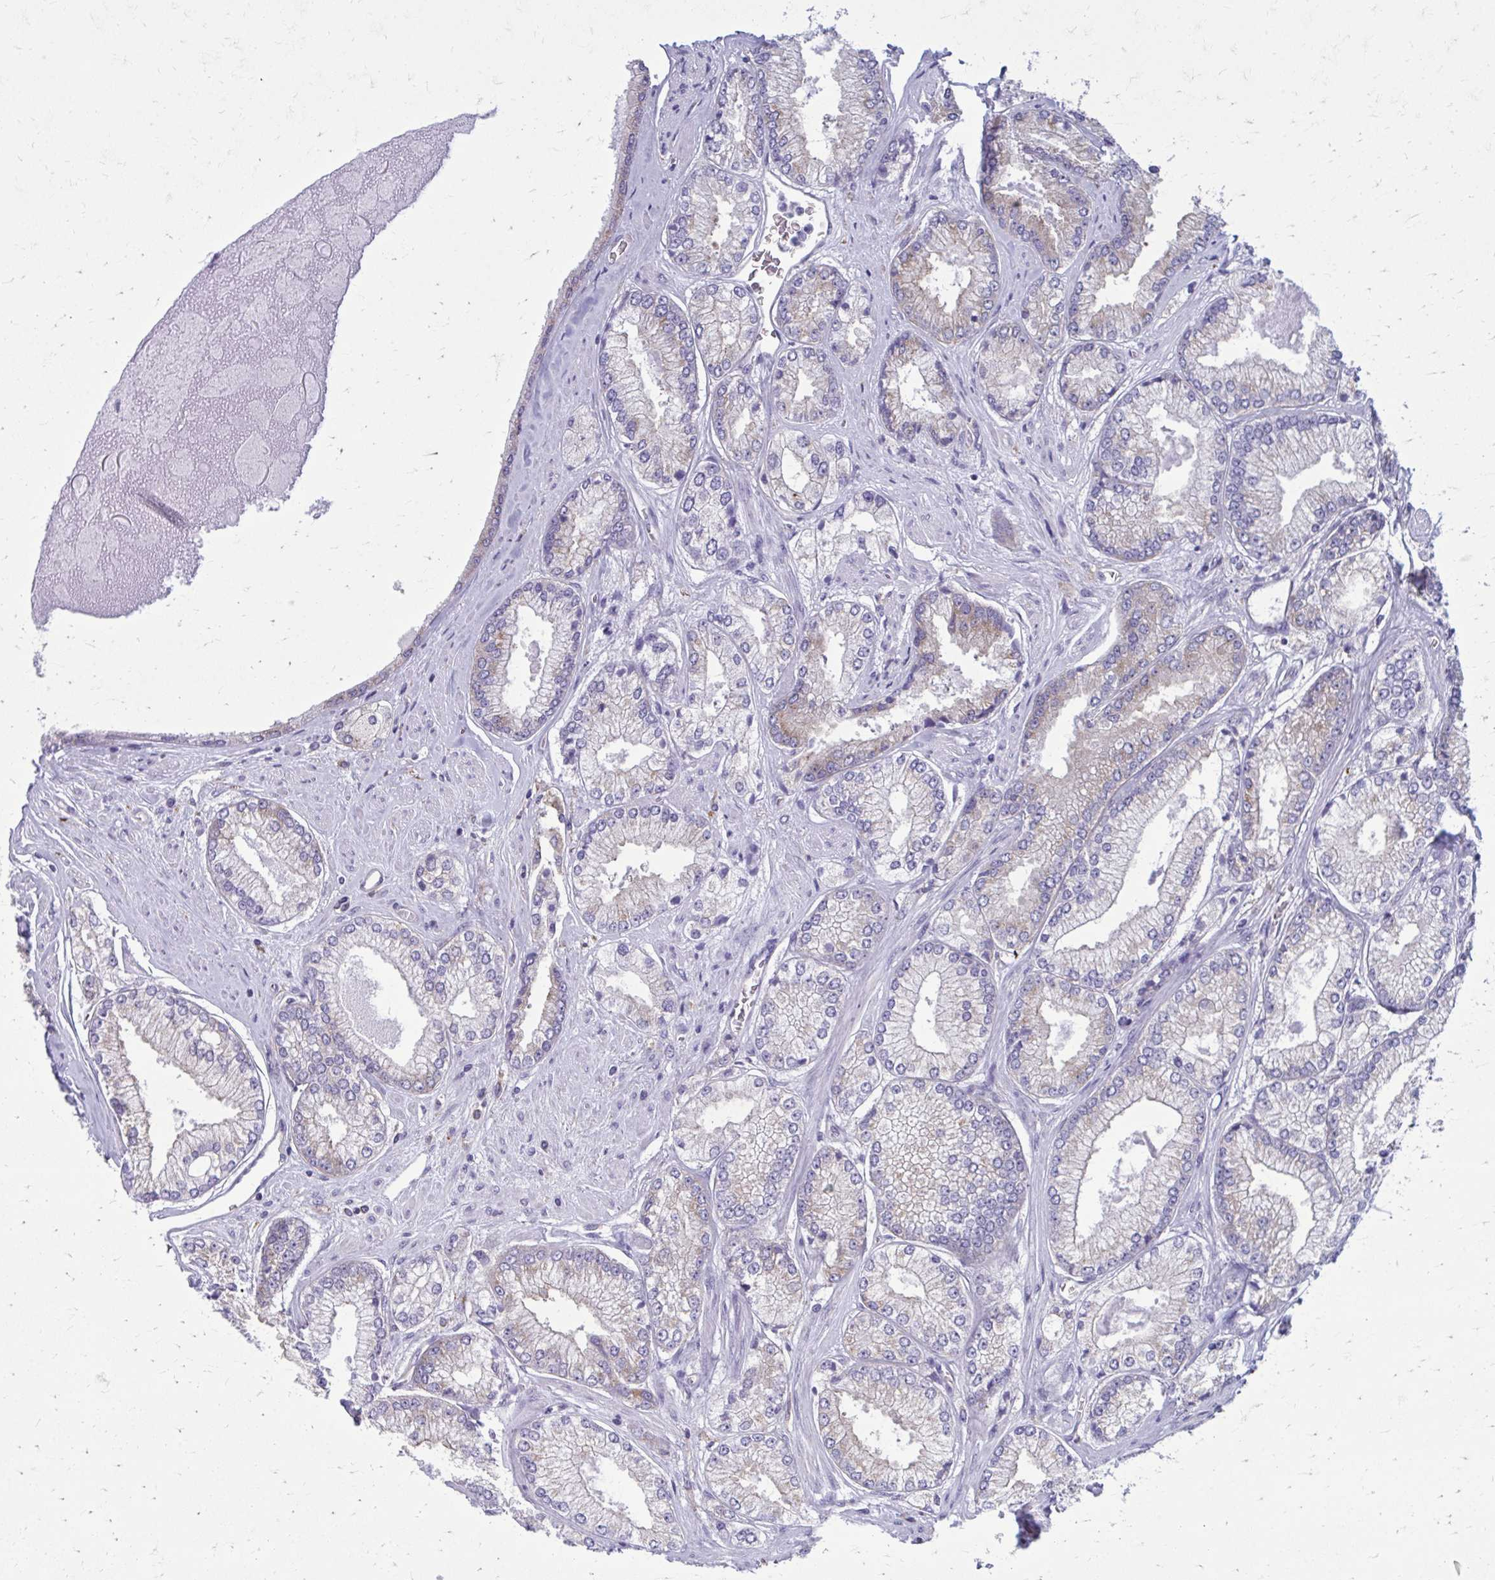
{"staining": {"intensity": "negative", "quantity": "none", "location": "none"}, "tissue": "prostate cancer", "cell_type": "Tumor cells", "image_type": "cancer", "snomed": [{"axis": "morphology", "description": "Adenocarcinoma, Low grade"}, {"axis": "topography", "description": "Prostate"}], "caption": "Micrograph shows no protein staining in tumor cells of prostate cancer (low-grade adenocarcinoma) tissue.", "gene": "CLTA", "patient": {"sex": "male", "age": 67}}